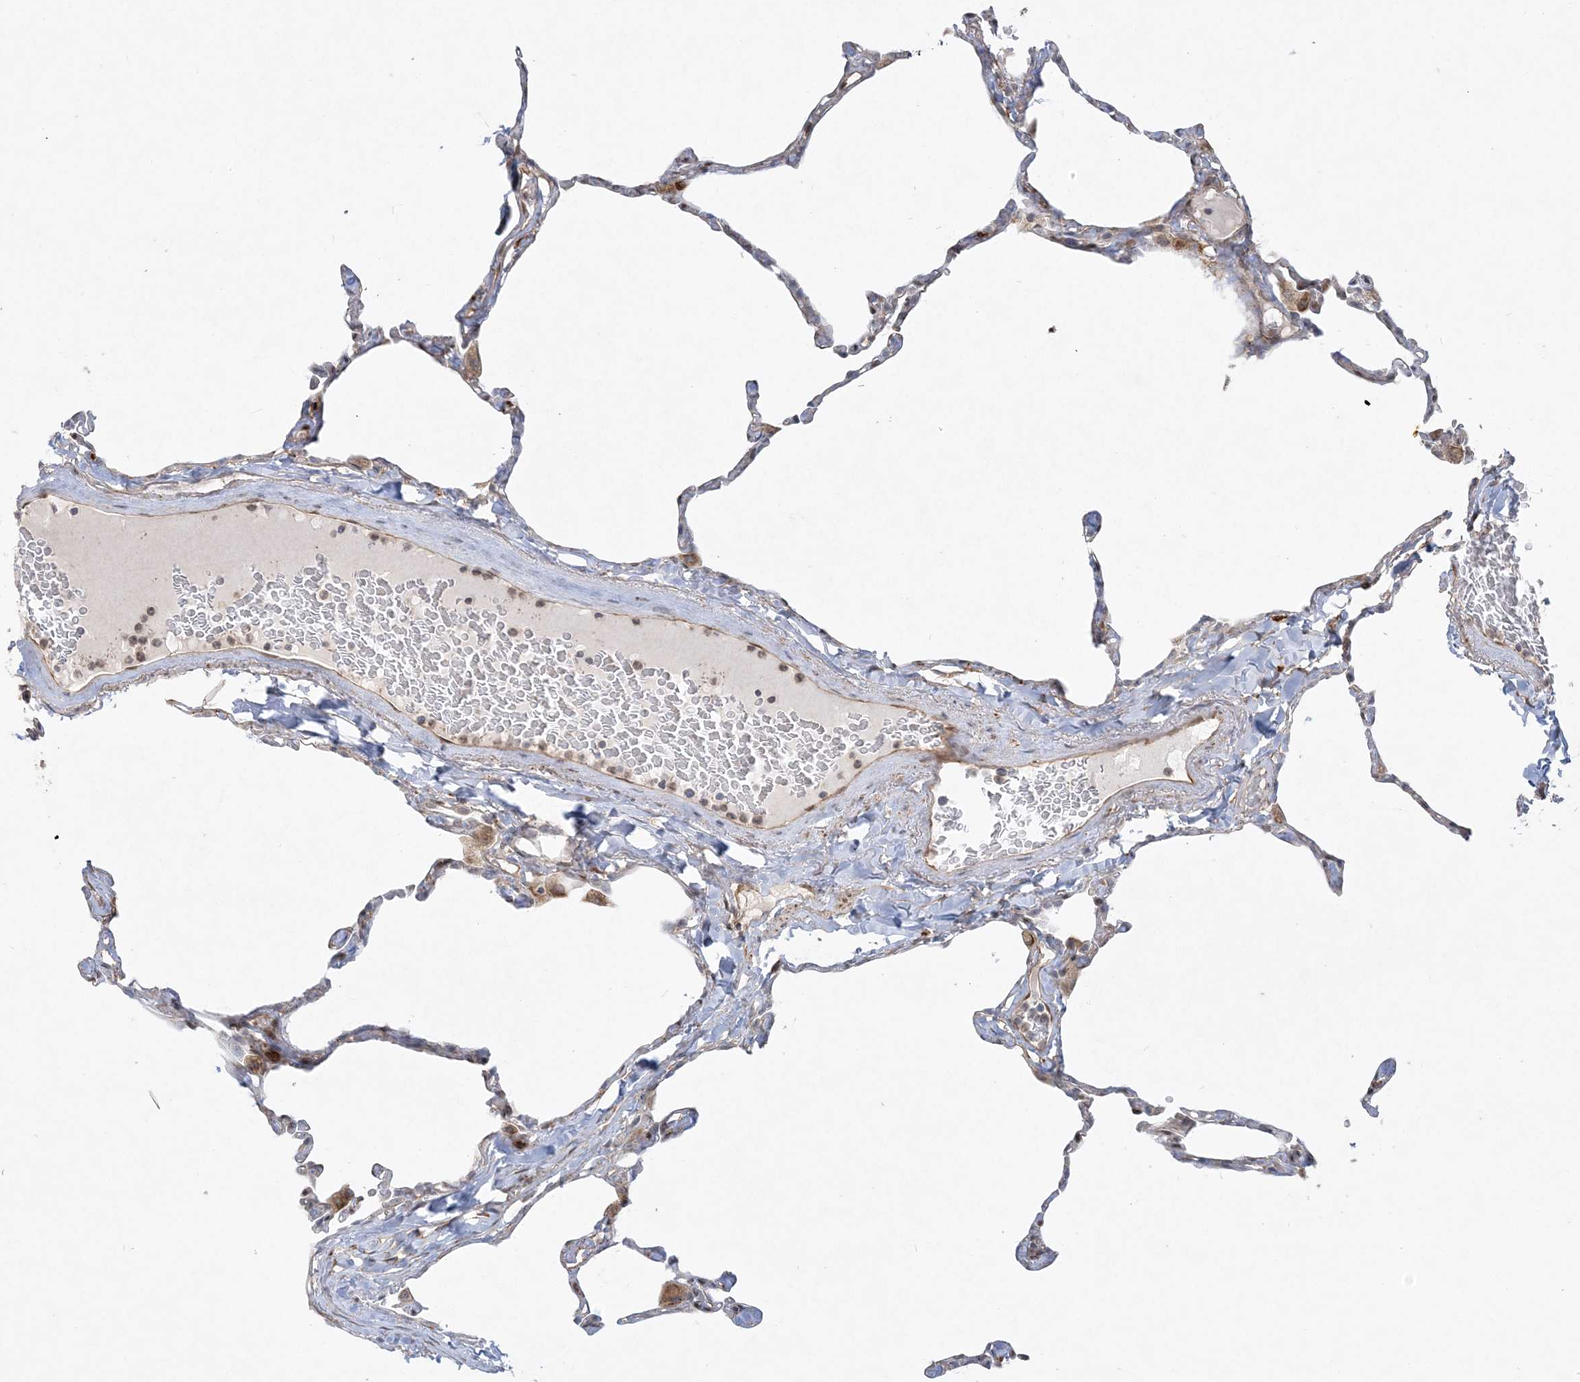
{"staining": {"intensity": "negative", "quantity": "none", "location": "none"}, "tissue": "lung", "cell_type": "Alveolar cells", "image_type": "normal", "snomed": [{"axis": "morphology", "description": "Normal tissue, NOS"}, {"axis": "topography", "description": "Lung"}], "caption": "A high-resolution histopathology image shows IHC staining of benign lung, which shows no significant expression in alveolar cells.", "gene": "INPP1", "patient": {"sex": "male", "age": 65}}